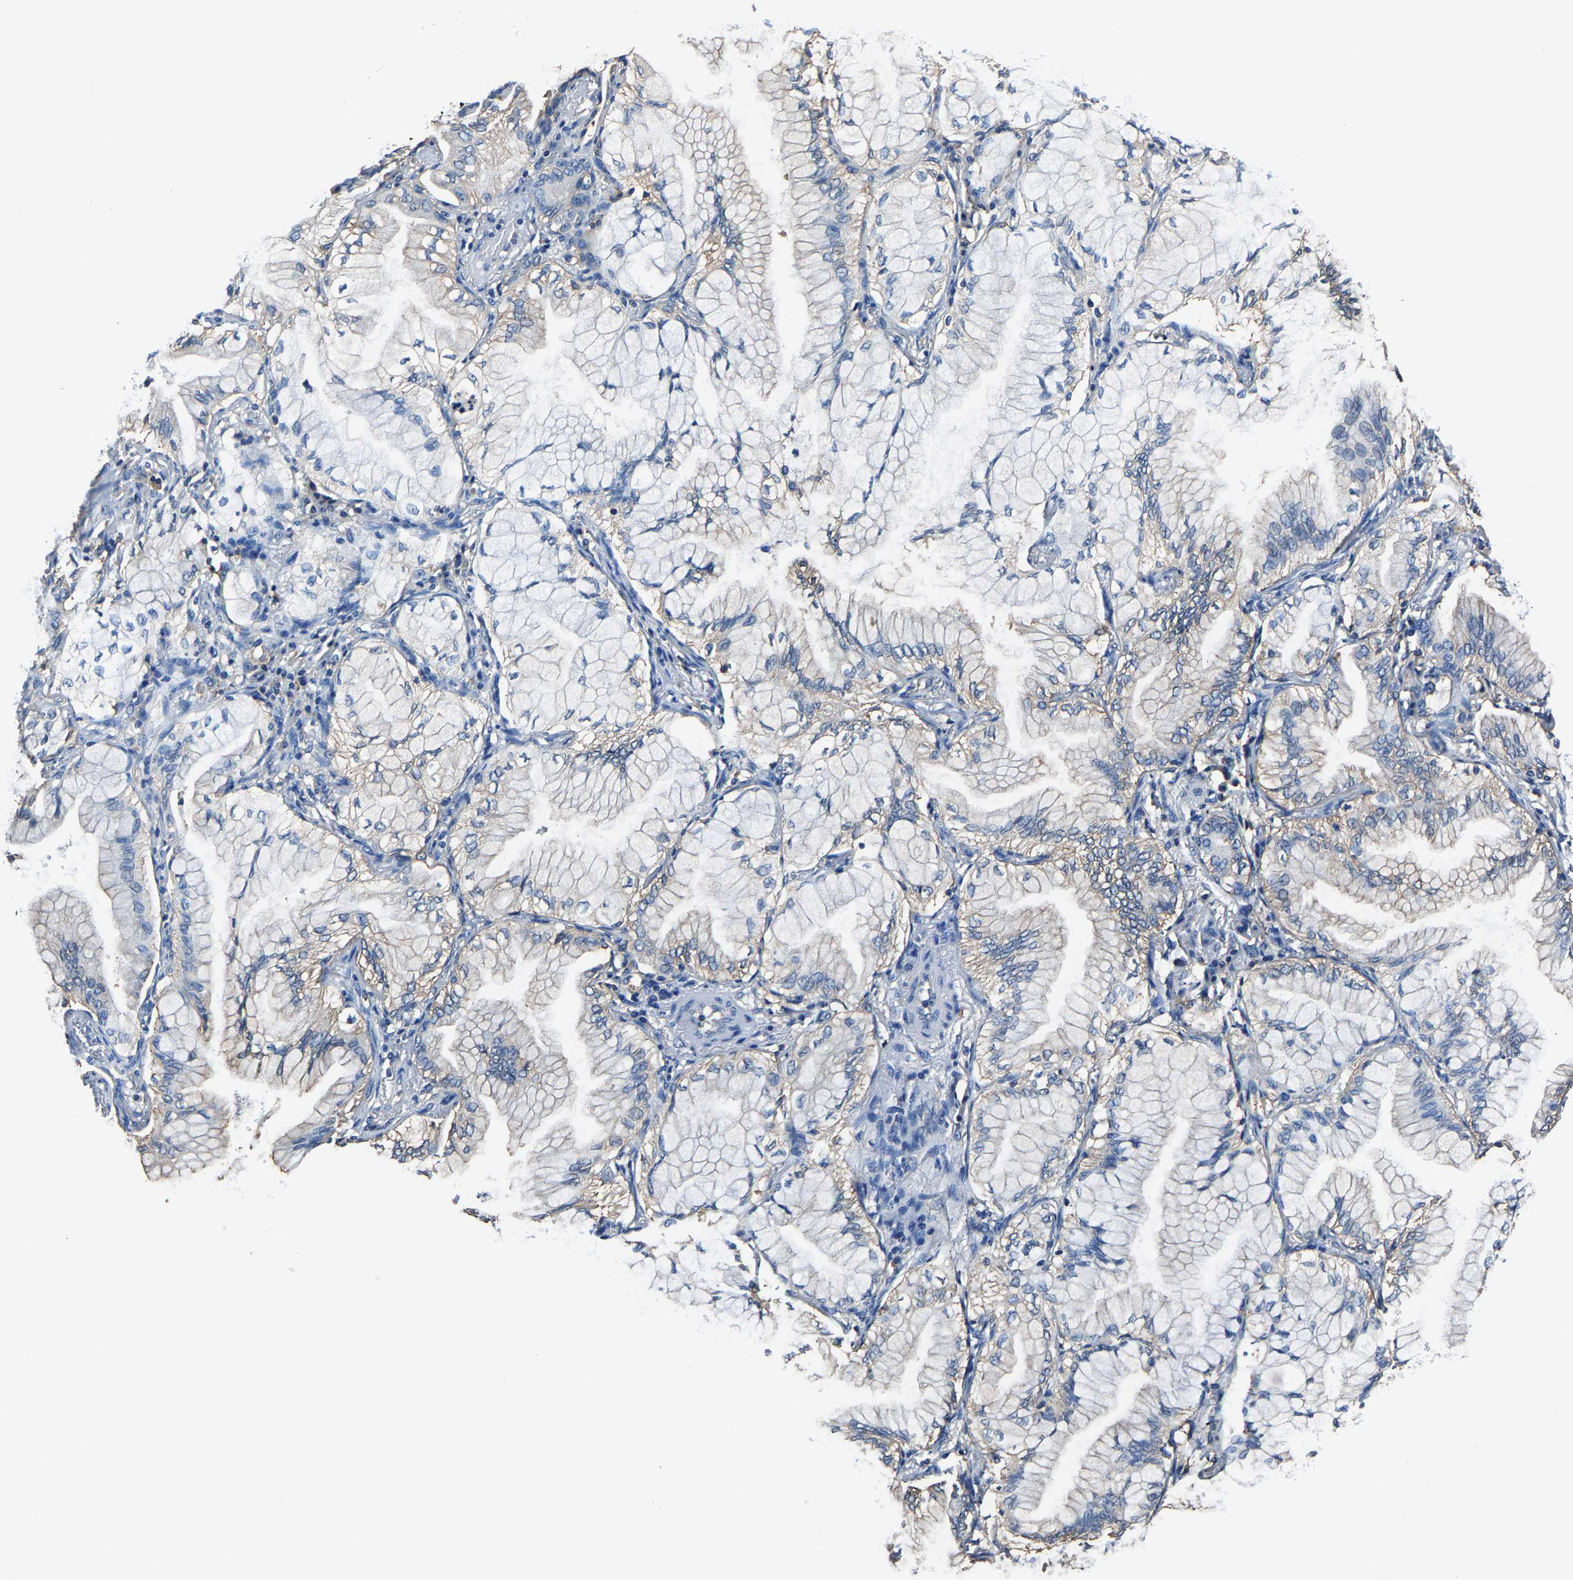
{"staining": {"intensity": "weak", "quantity": "<25%", "location": "cytoplasmic/membranous"}, "tissue": "lung cancer", "cell_type": "Tumor cells", "image_type": "cancer", "snomed": [{"axis": "morphology", "description": "Adenocarcinoma, NOS"}, {"axis": "topography", "description": "Lung"}], "caption": "Tumor cells are negative for brown protein staining in lung adenocarcinoma. The staining was performed using DAB (3,3'-diaminobenzidine) to visualize the protein expression in brown, while the nuclei were stained in blue with hematoxylin (Magnification: 20x).", "gene": "ALDOB", "patient": {"sex": "female", "age": 70}}